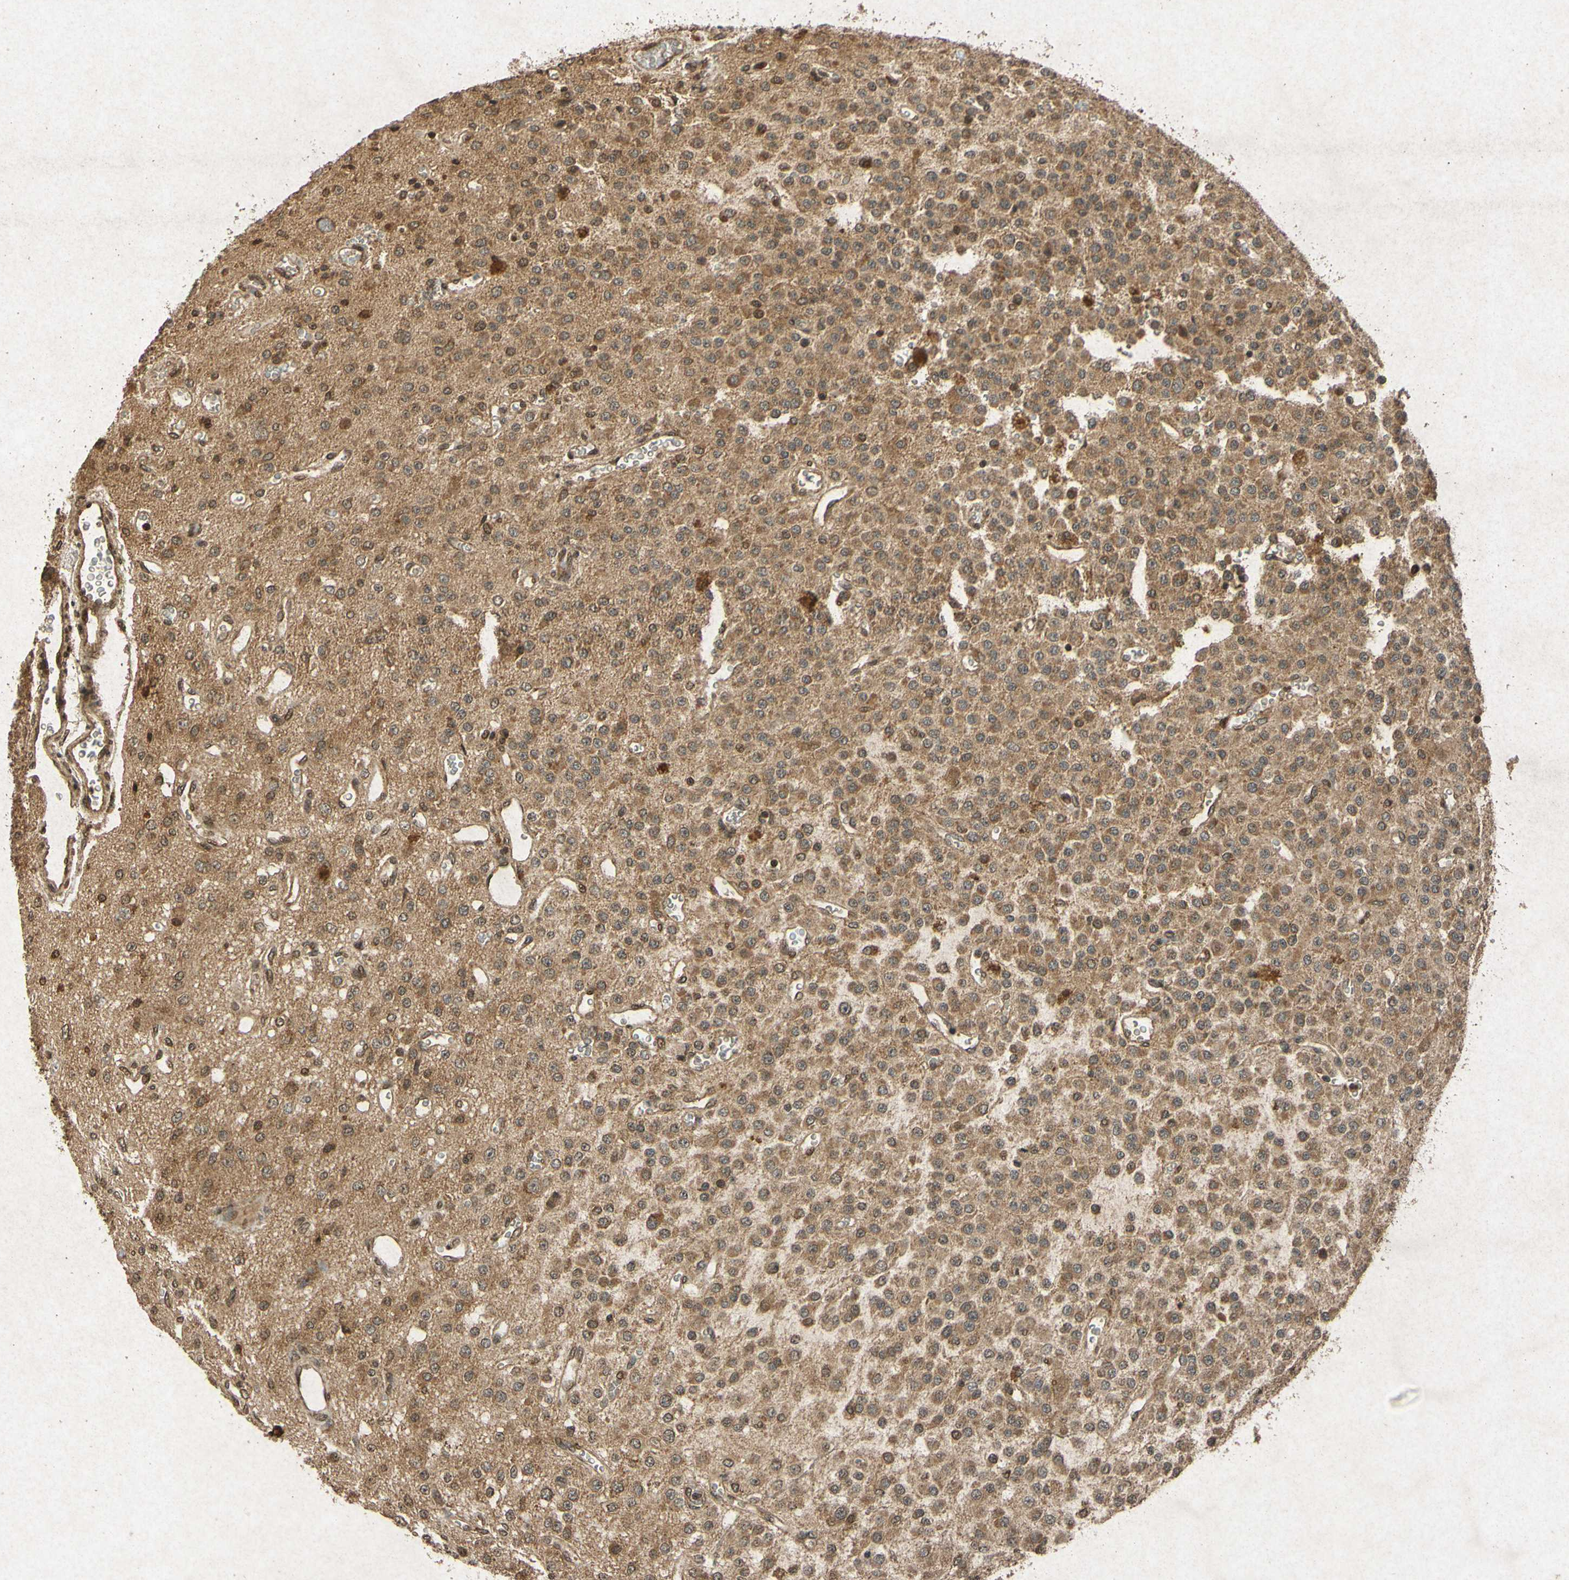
{"staining": {"intensity": "moderate", "quantity": ">75%", "location": "cytoplasmic/membranous"}, "tissue": "glioma", "cell_type": "Tumor cells", "image_type": "cancer", "snomed": [{"axis": "morphology", "description": "Glioma, malignant, Low grade"}, {"axis": "topography", "description": "Brain"}], "caption": "Protein expression analysis of malignant glioma (low-grade) displays moderate cytoplasmic/membranous expression in about >75% of tumor cells.", "gene": "ATP6V1H", "patient": {"sex": "male", "age": 38}}